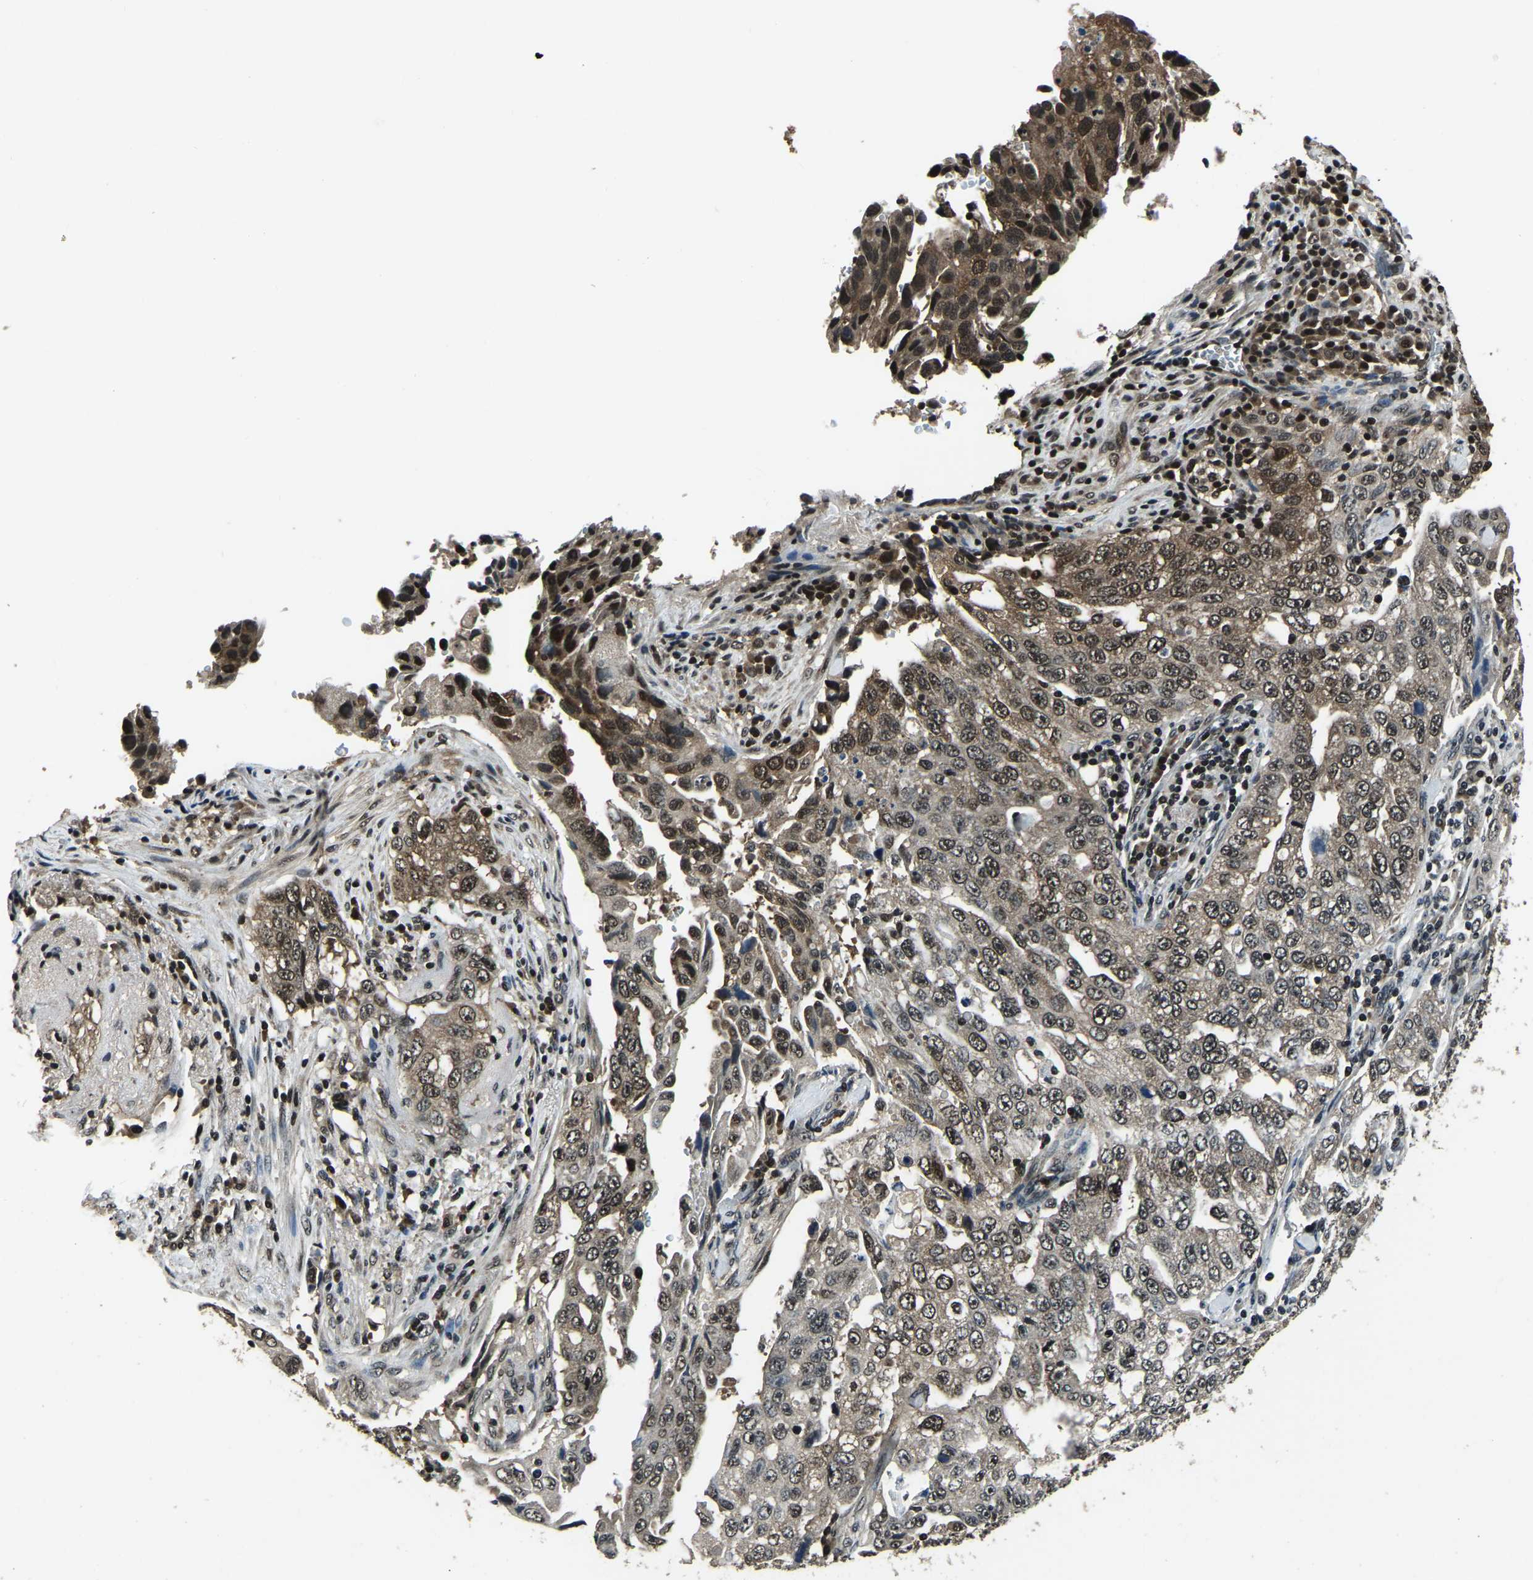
{"staining": {"intensity": "weak", "quantity": ">75%", "location": "cytoplasmic/membranous,nuclear"}, "tissue": "lung cancer", "cell_type": "Tumor cells", "image_type": "cancer", "snomed": [{"axis": "morphology", "description": "Adenocarcinoma, NOS"}, {"axis": "topography", "description": "Lung"}], "caption": "Immunohistochemical staining of adenocarcinoma (lung) demonstrates low levels of weak cytoplasmic/membranous and nuclear positivity in approximately >75% of tumor cells.", "gene": "ANKIB1", "patient": {"sex": "female", "age": 51}}